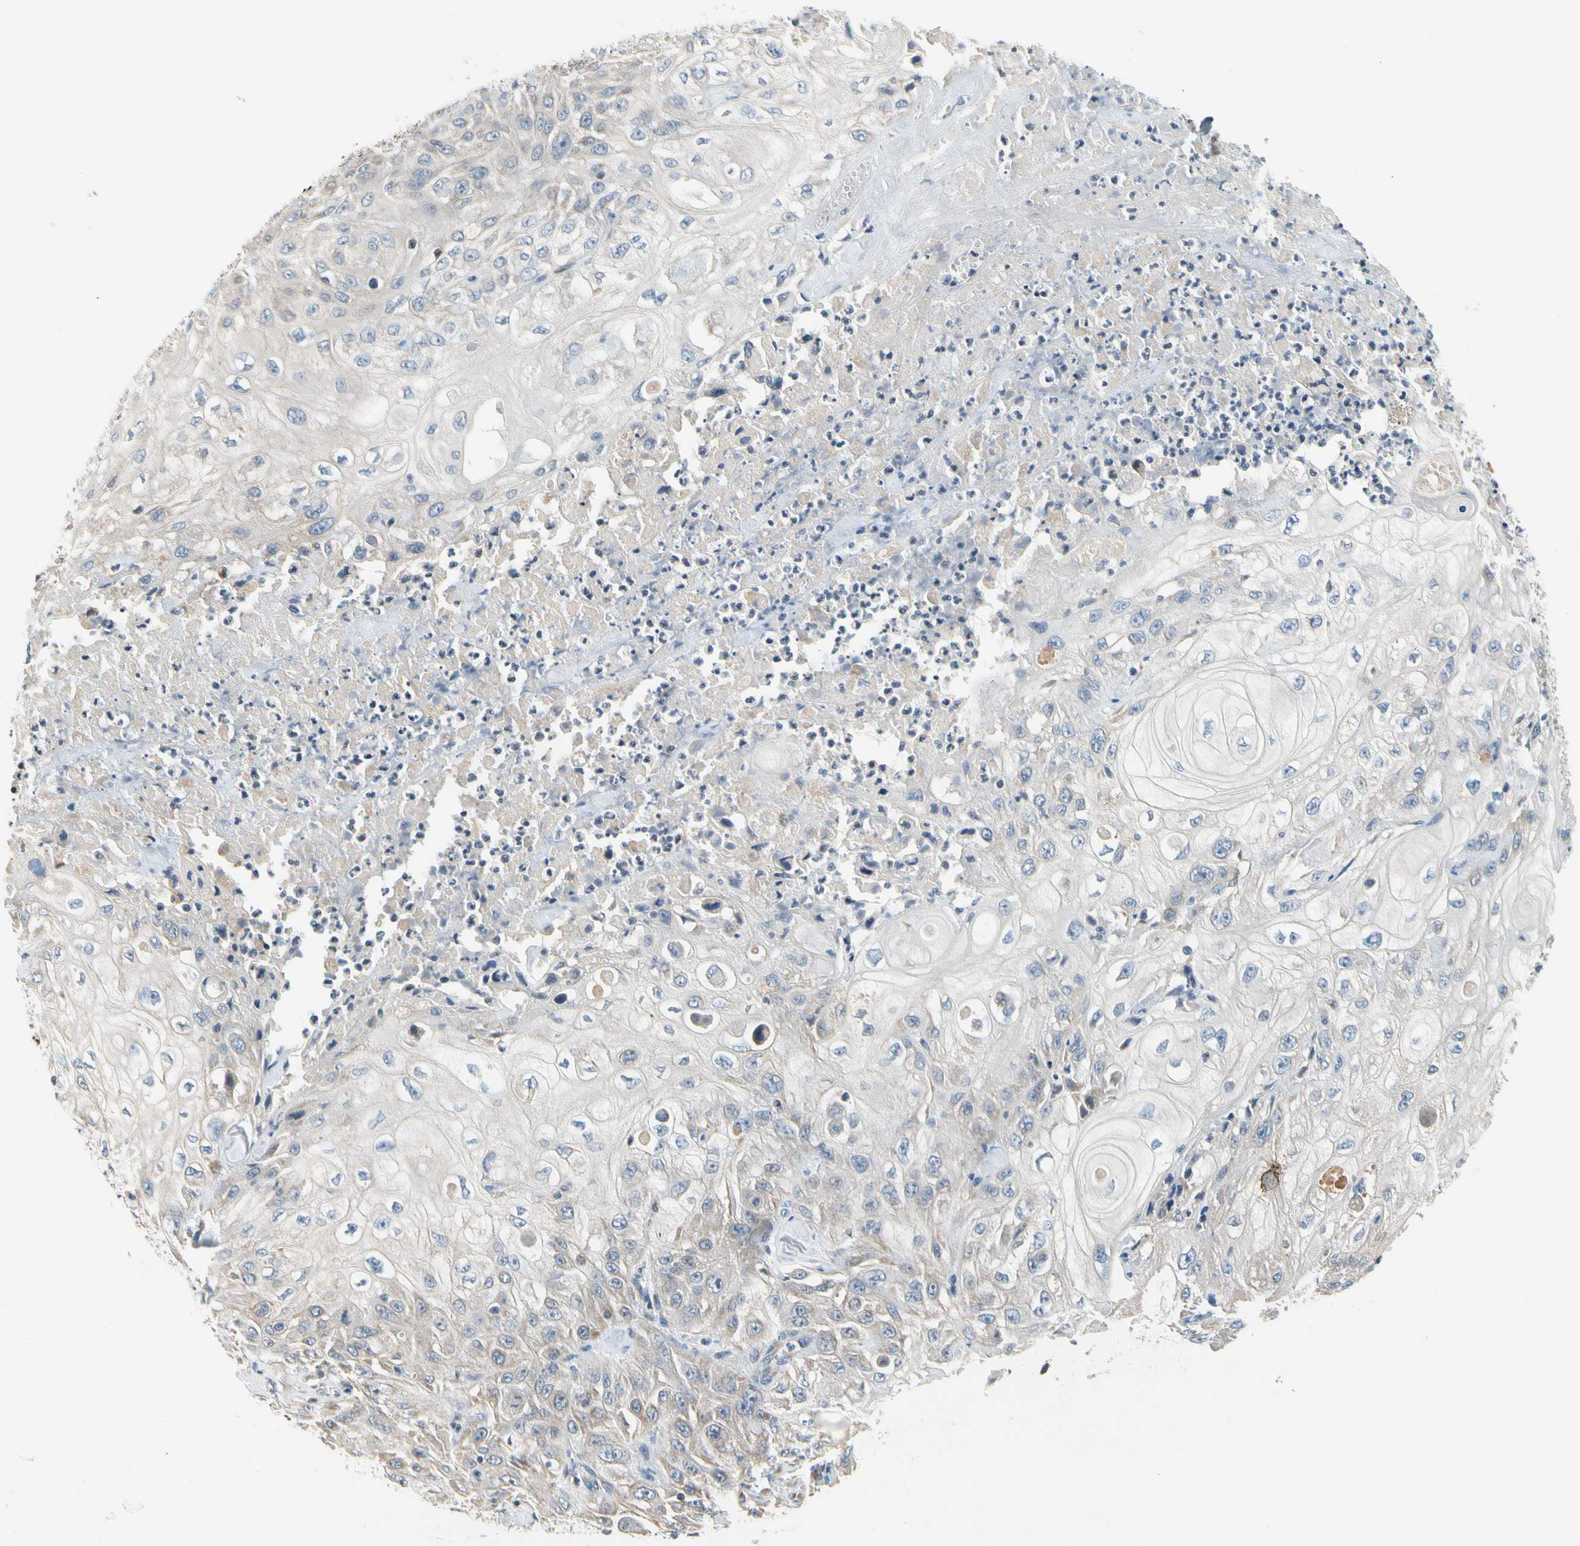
{"staining": {"intensity": "negative", "quantity": "none", "location": "none"}, "tissue": "skin cancer", "cell_type": "Tumor cells", "image_type": "cancer", "snomed": [{"axis": "morphology", "description": "Squamous cell carcinoma, NOS"}, {"axis": "morphology", "description": "Squamous cell carcinoma, metastatic, NOS"}, {"axis": "topography", "description": "Skin"}, {"axis": "topography", "description": "Lymph node"}], "caption": "DAB immunohistochemical staining of skin cancer exhibits no significant positivity in tumor cells.", "gene": "SOX30", "patient": {"sex": "male", "age": 75}}